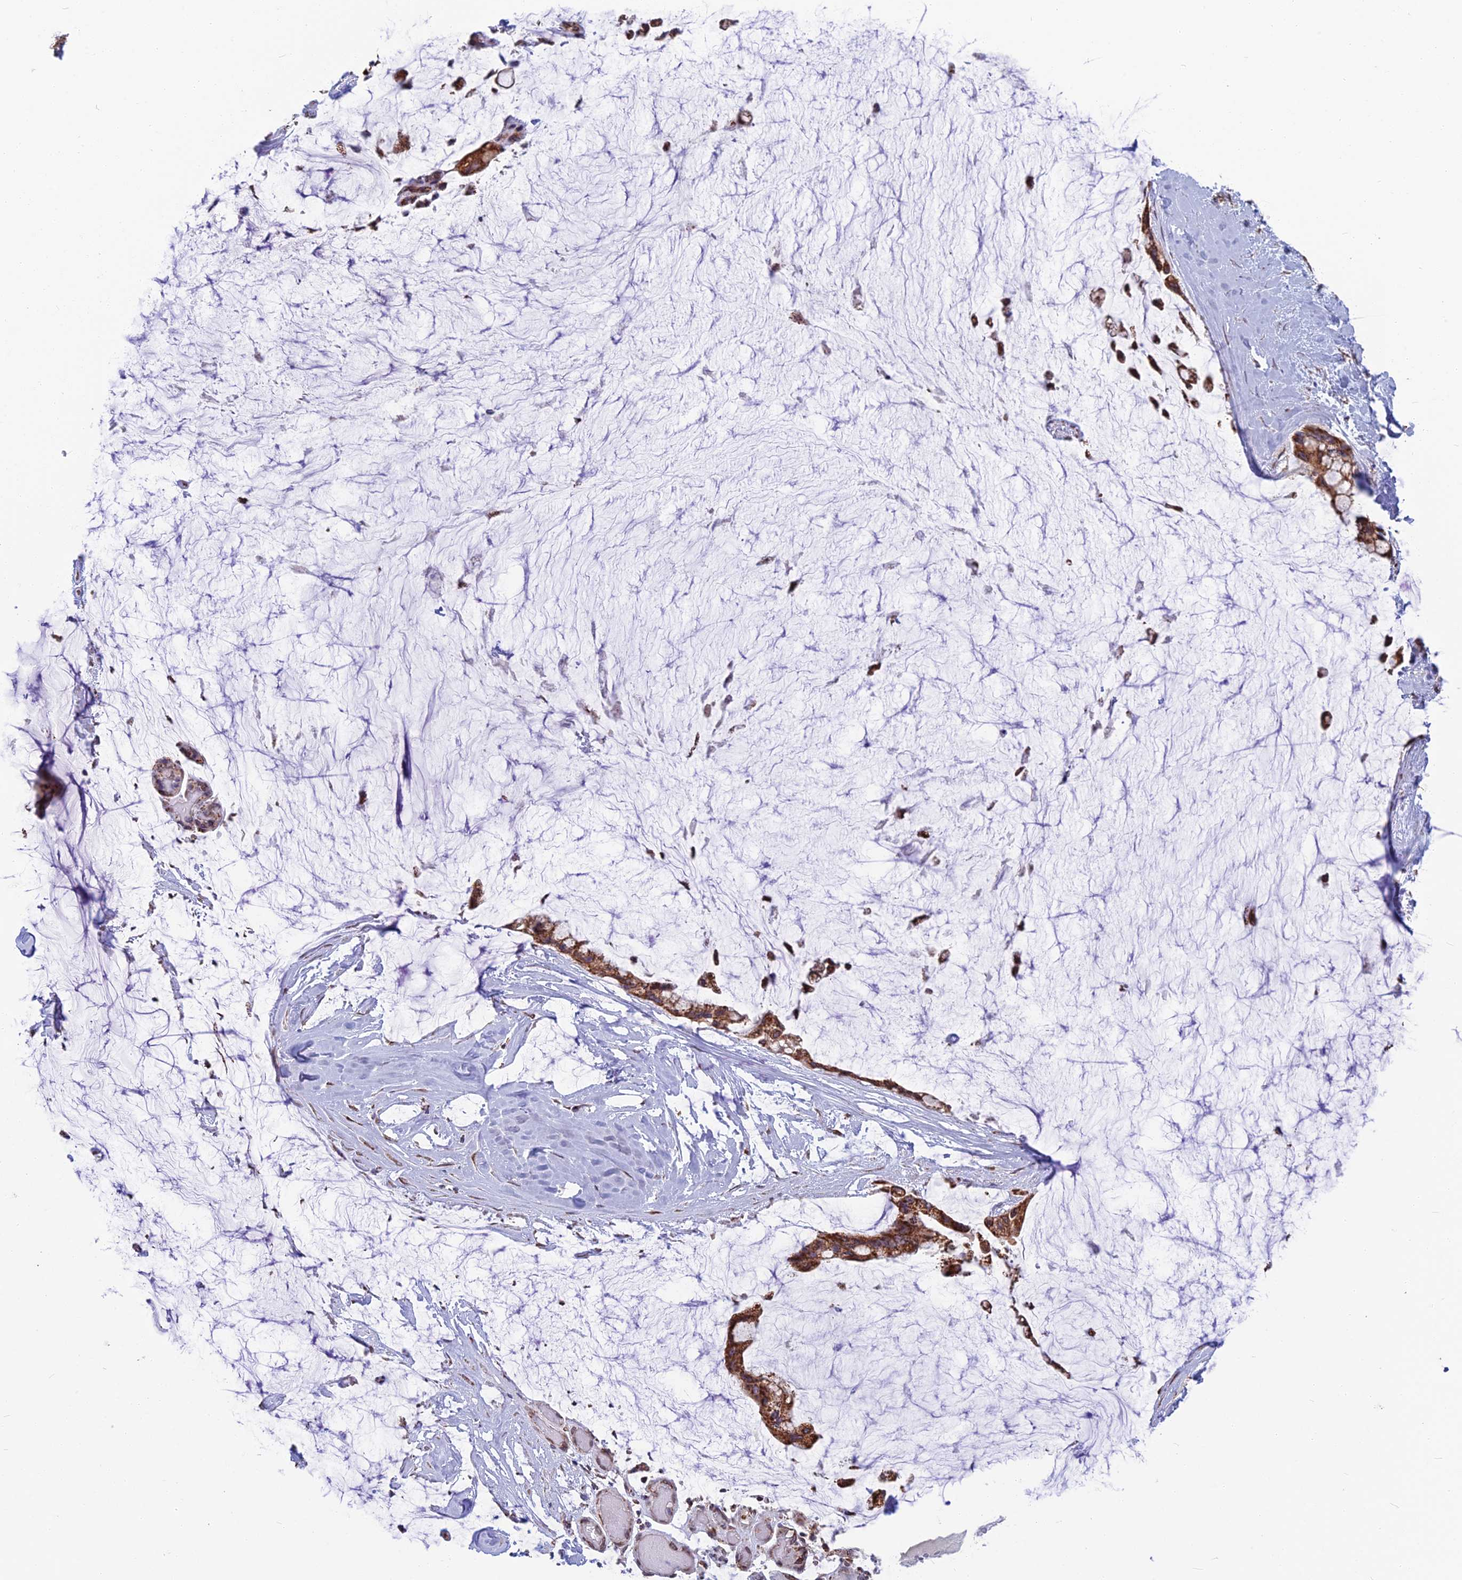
{"staining": {"intensity": "strong", "quantity": ">75%", "location": "cytoplasmic/membranous"}, "tissue": "ovarian cancer", "cell_type": "Tumor cells", "image_type": "cancer", "snomed": [{"axis": "morphology", "description": "Cystadenocarcinoma, mucinous, NOS"}, {"axis": "topography", "description": "Ovary"}], "caption": "Ovarian cancer (mucinous cystadenocarcinoma) stained with a brown dye exhibits strong cytoplasmic/membranous positive positivity in approximately >75% of tumor cells.", "gene": "CS", "patient": {"sex": "female", "age": 39}}